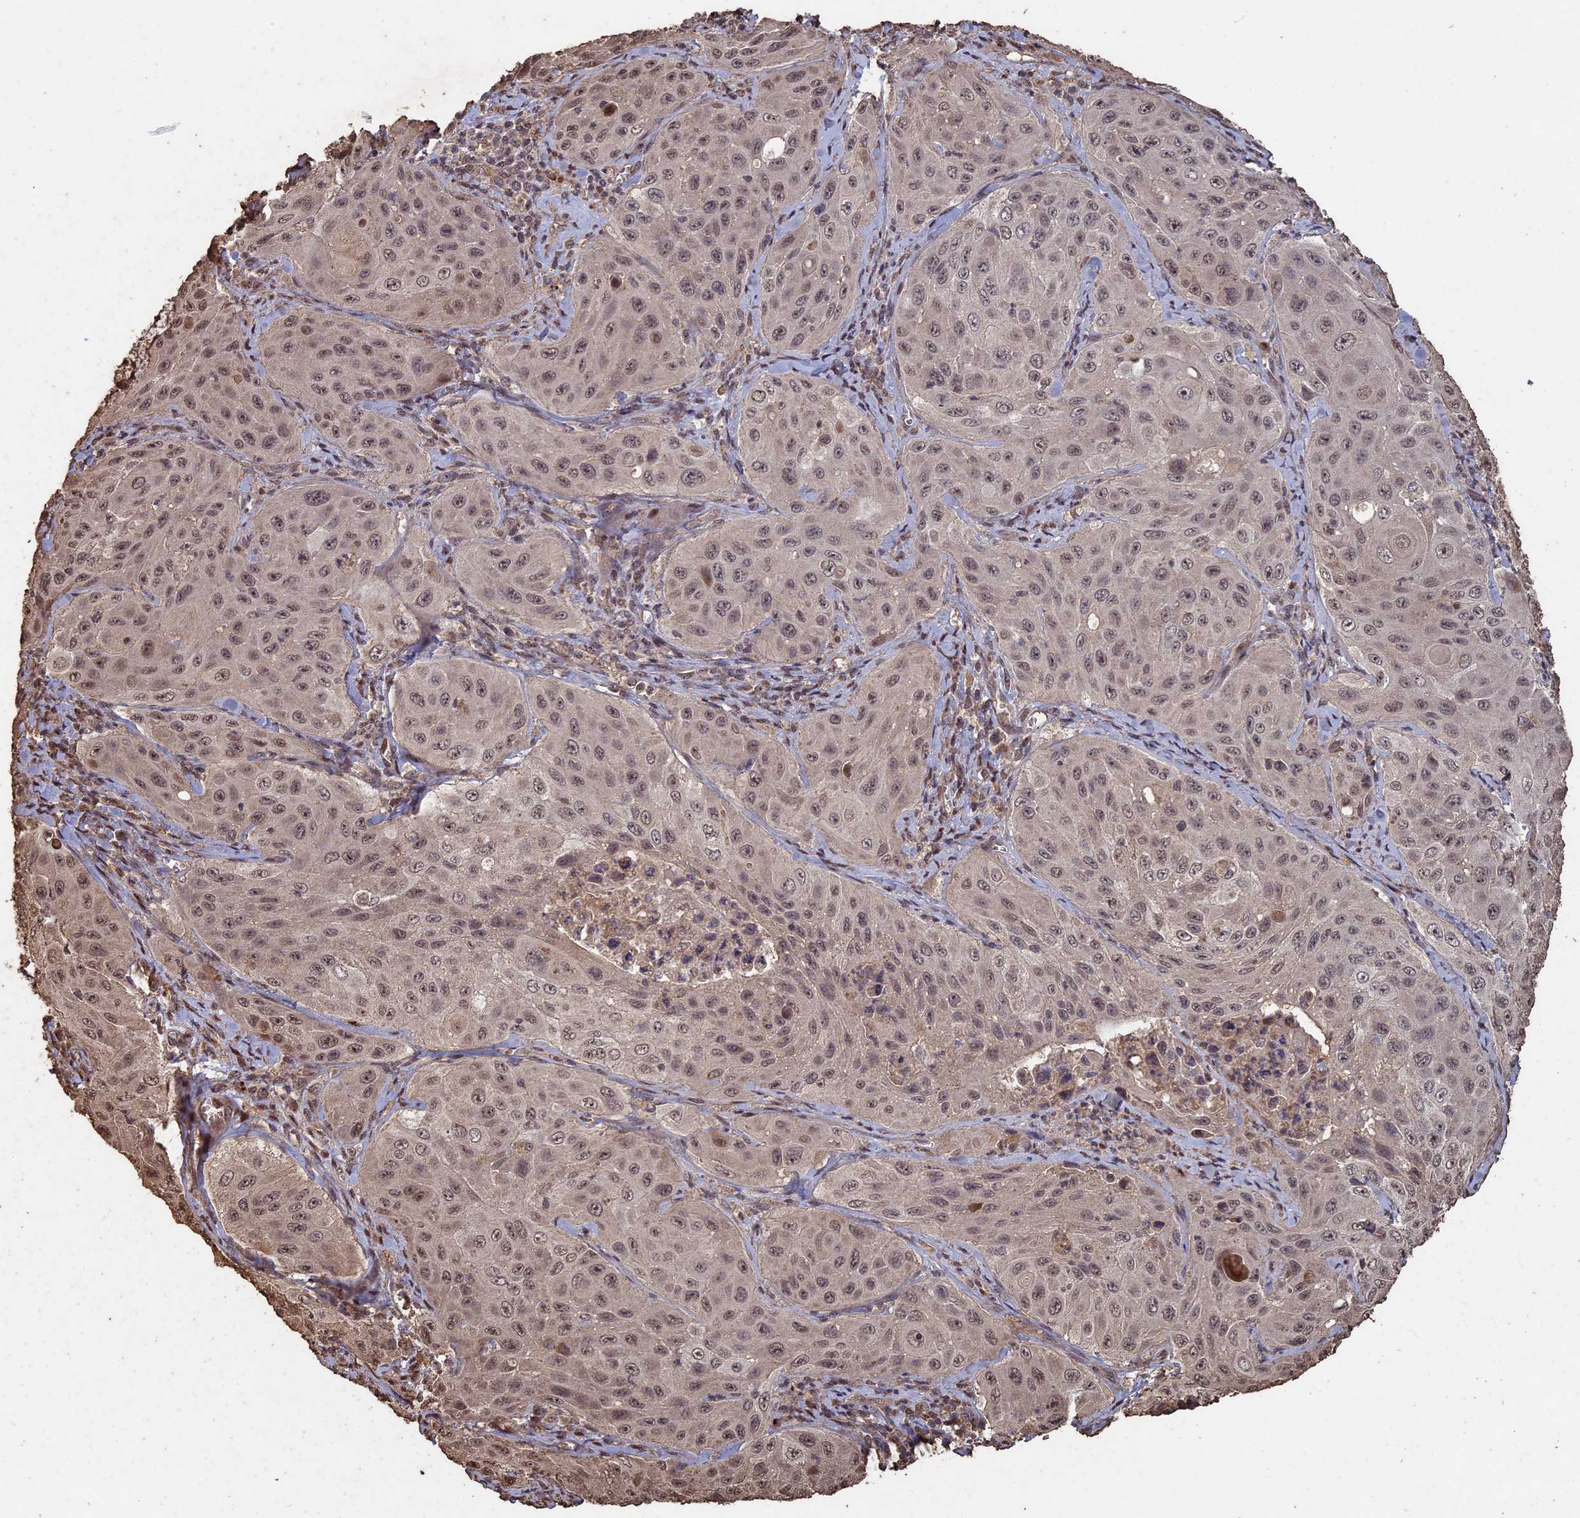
{"staining": {"intensity": "weak", "quantity": ">75%", "location": "nuclear"}, "tissue": "cervical cancer", "cell_type": "Tumor cells", "image_type": "cancer", "snomed": [{"axis": "morphology", "description": "Squamous cell carcinoma, NOS"}, {"axis": "topography", "description": "Cervix"}], "caption": "Cervical cancer (squamous cell carcinoma) tissue shows weak nuclear staining in about >75% of tumor cells, visualized by immunohistochemistry. The protein is shown in brown color, while the nuclei are stained blue.", "gene": "HUNK", "patient": {"sex": "female", "age": 42}}